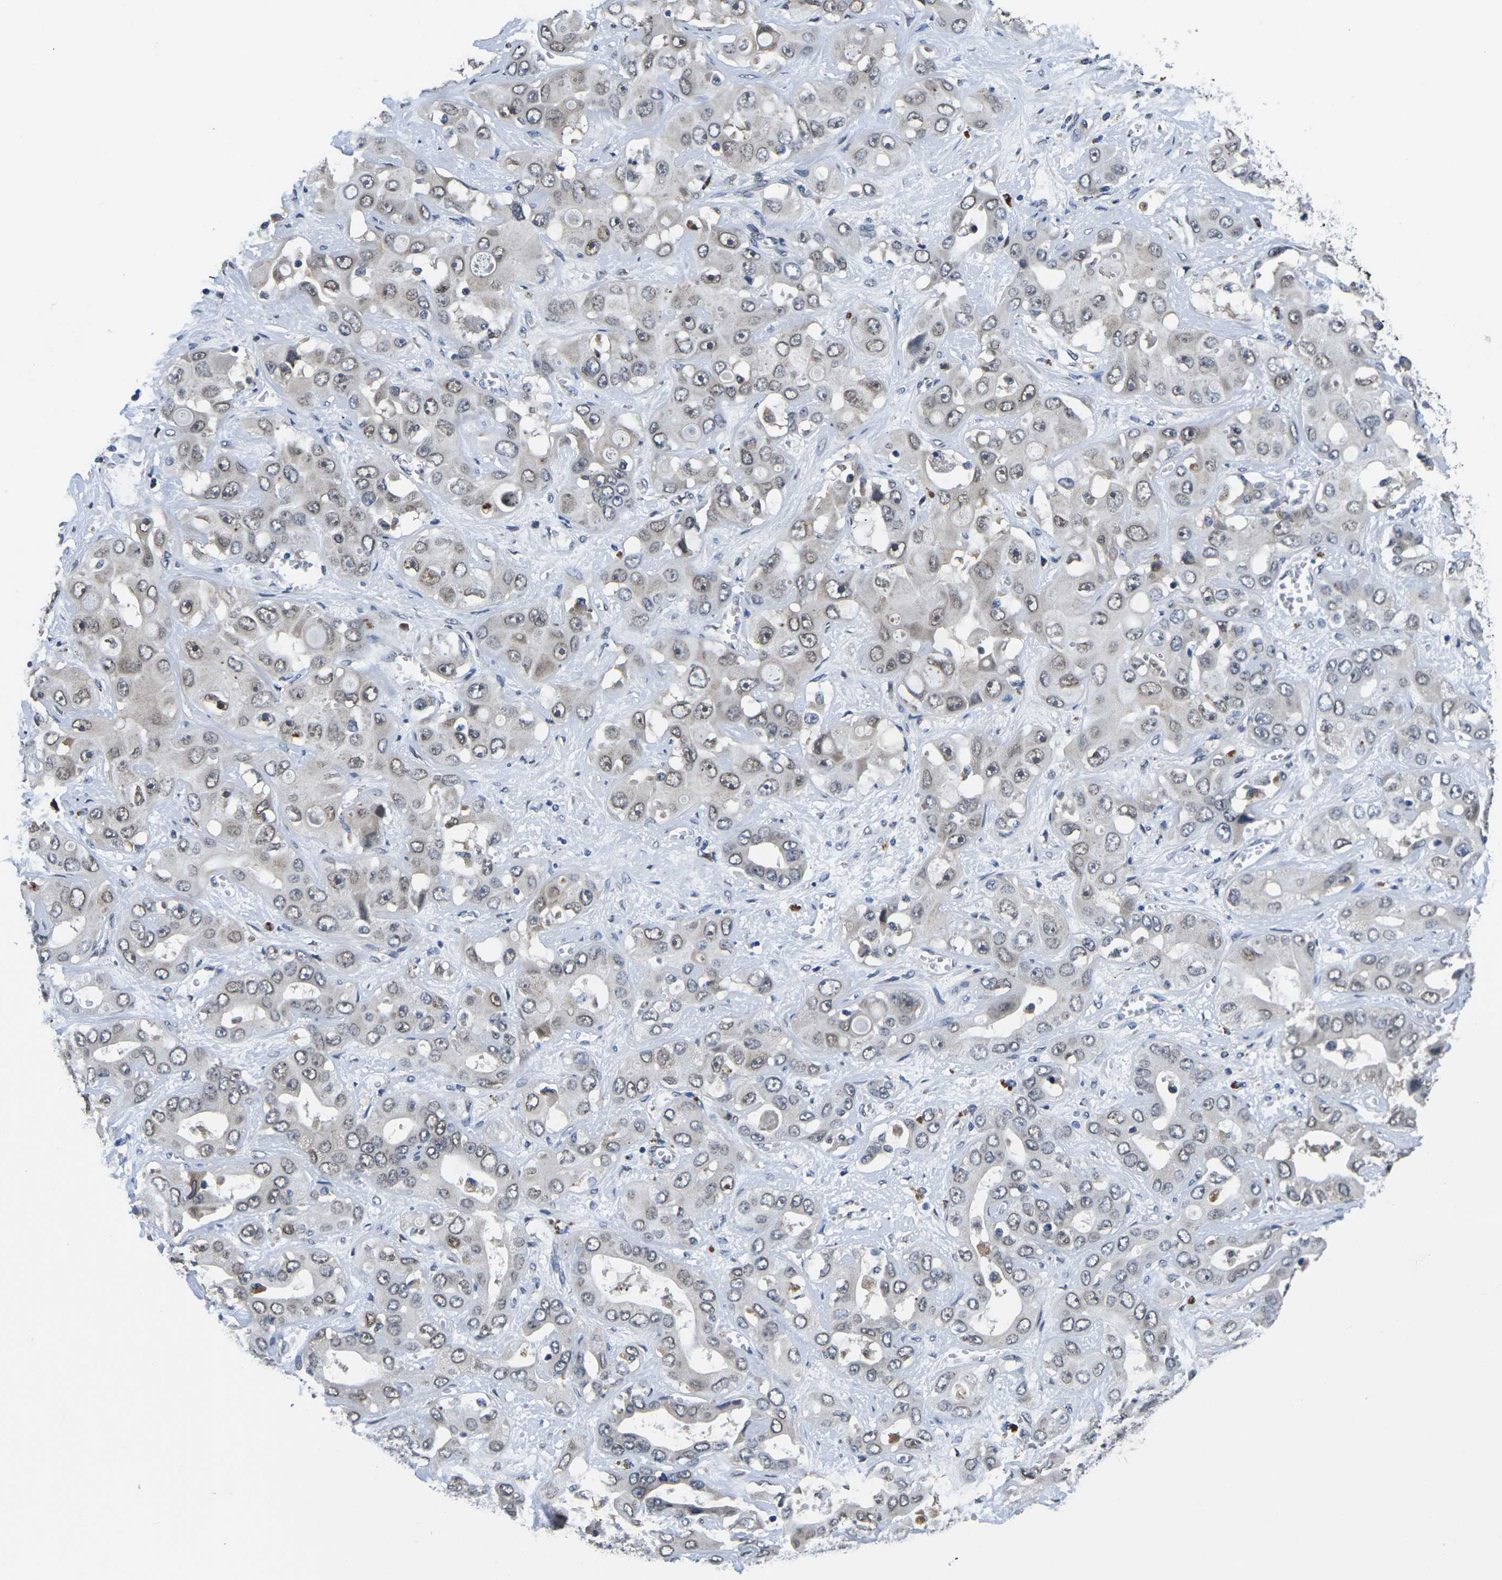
{"staining": {"intensity": "negative", "quantity": "none", "location": "none"}, "tissue": "liver cancer", "cell_type": "Tumor cells", "image_type": "cancer", "snomed": [{"axis": "morphology", "description": "Cholangiocarcinoma"}, {"axis": "topography", "description": "Liver"}], "caption": "Immunohistochemical staining of human liver cholangiocarcinoma demonstrates no significant expression in tumor cells. (DAB (3,3'-diaminobenzidine) immunohistochemistry visualized using brightfield microscopy, high magnification).", "gene": "SNX10", "patient": {"sex": "female", "age": 52}}